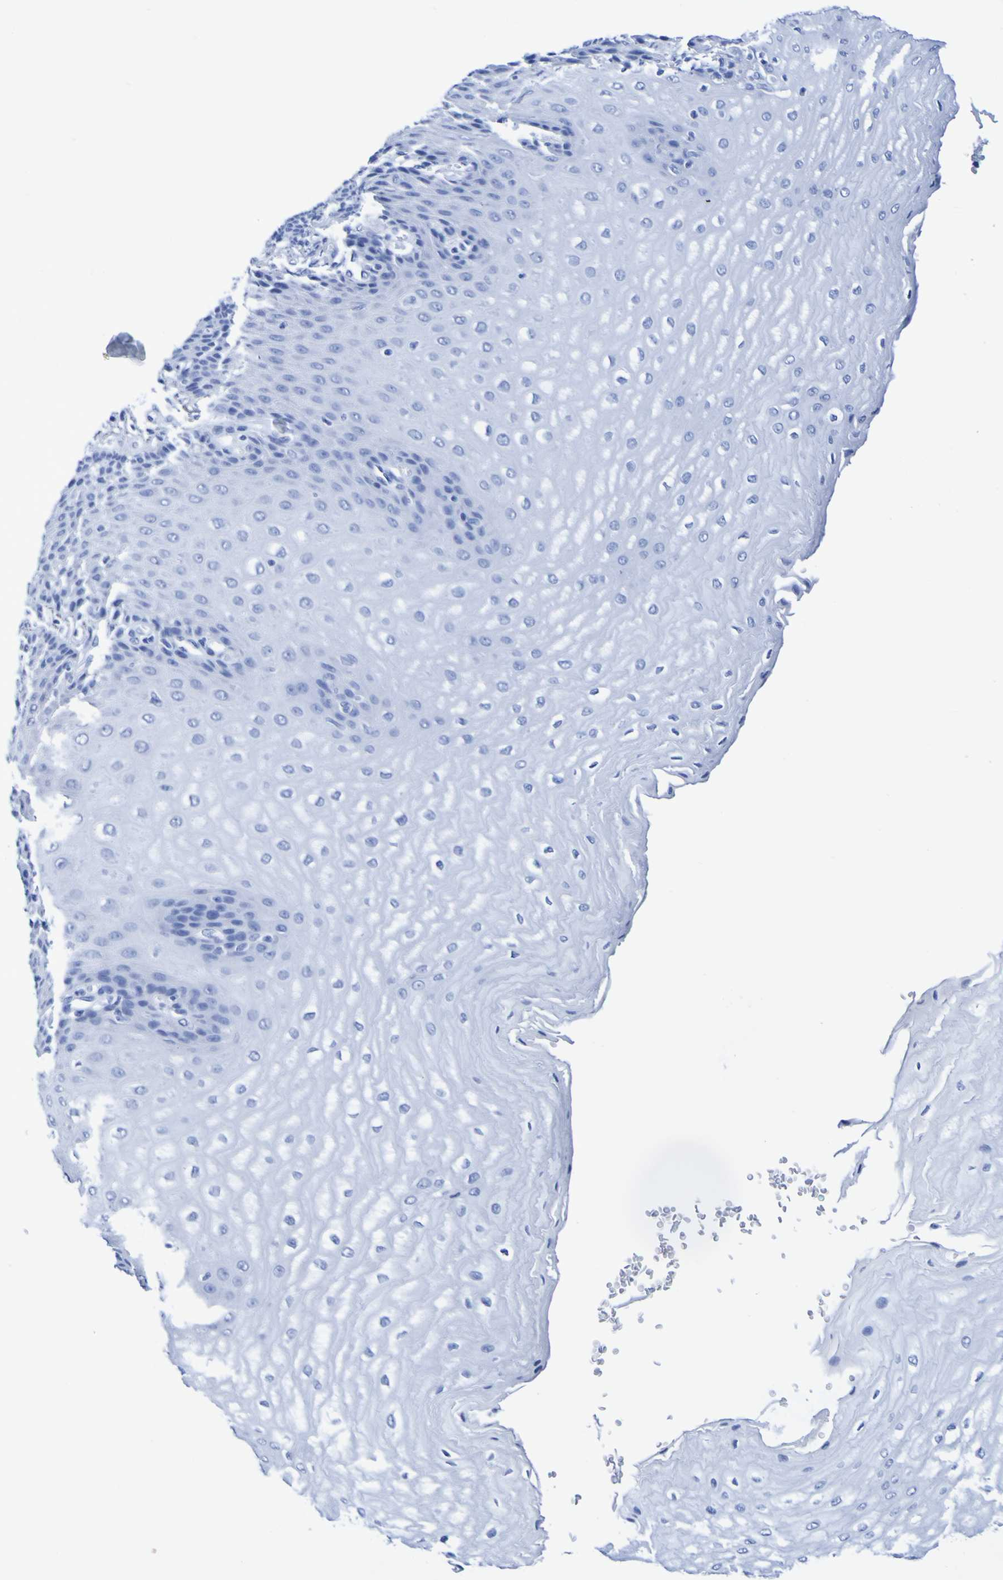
{"staining": {"intensity": "negative", "quantity": "none", "location": "none"}, "tissue": "esophagus", "cell_type": "Squamous epithelial cells", "image_type": "normal", "snomed": [{"axis": "morphology", "description": "Normal tissue, NOS"}, {"axis": "topography", "description": "Esophagus"}], "caption": "Immunohistochemistry (IHC) of unremarkable esophagus demonstrates no expression in squamous epithelial cells. (Immunohistochemistry, brightfield microscopy, high magnification).", "gene": "DPEP1", "patient": {"sex": "male", "age": 54}}